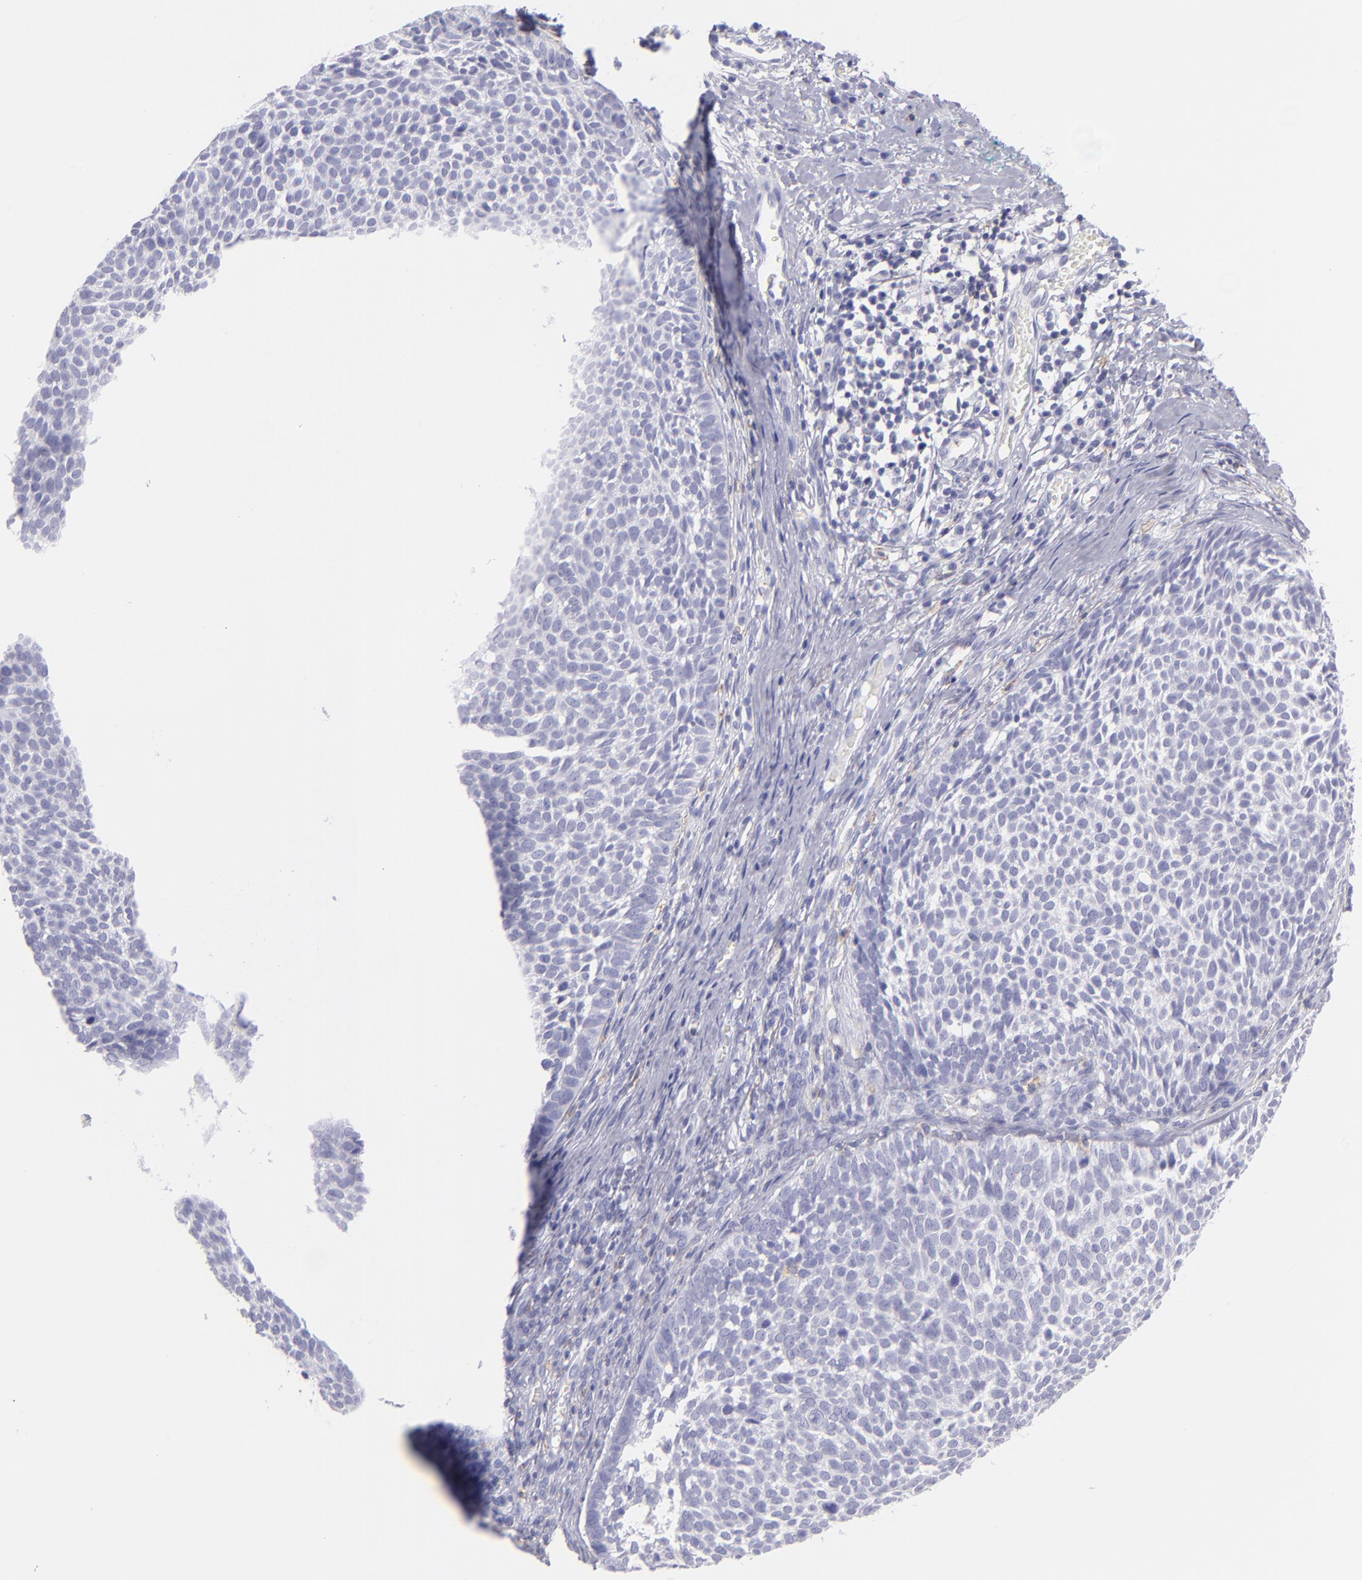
{"staining": {"intensity": "negative", "quantity": "none", "location": "none"}, "tissue": "skin cancer", "cell_type": "Tumor cells", "image_type": "cancer", "snomed": [{"axis": "morphology", "description": "Basal cell carcinoma"}, {"axis": "topography", "description": "Skin"}], "caption": "DAB immunohistochemical staining of human skin basal cell carcinoma exhibits no significant staining in tumor cells.", "gene": "CD82", "patient": {"sex": "male", "age": 63}}